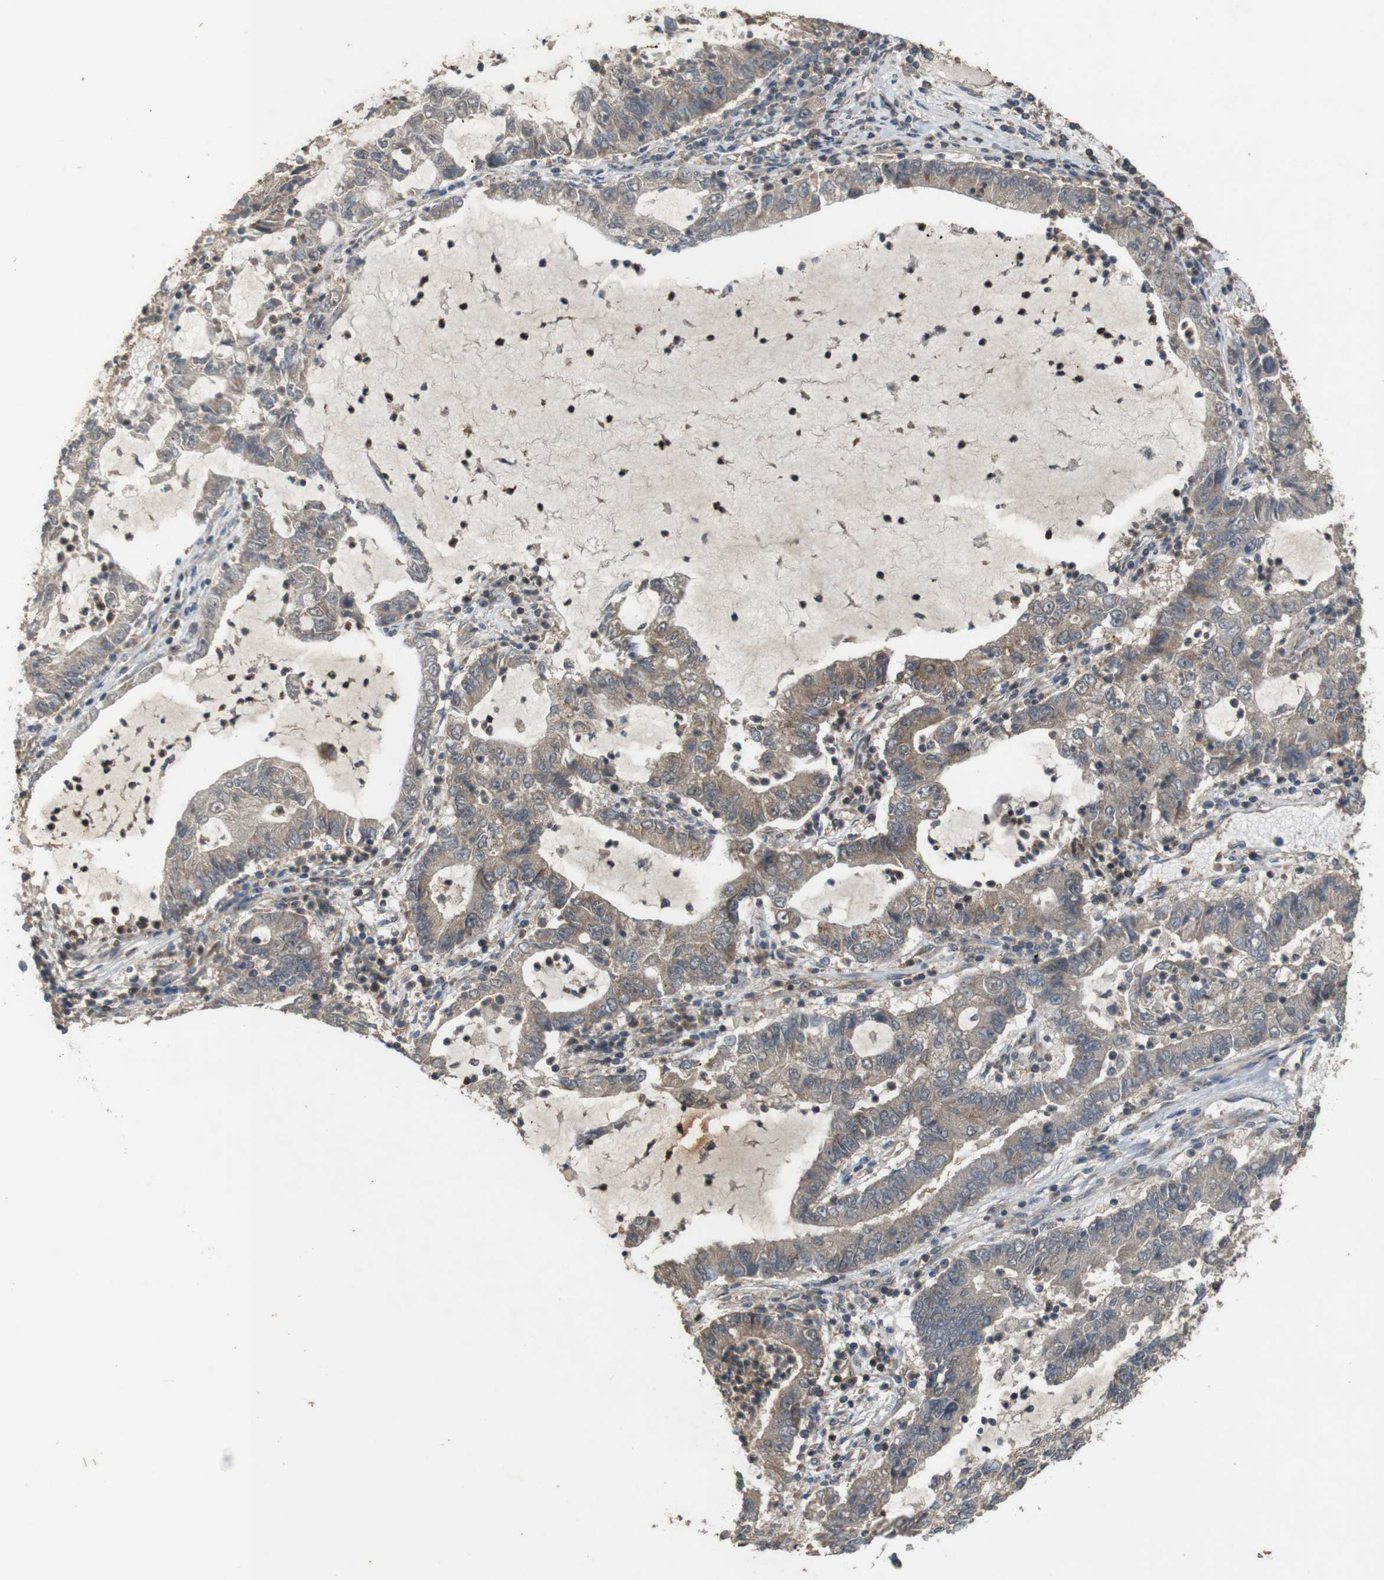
{"staining": {"intensity": "moderate", "quantity": "25%-75%", "location": "cytoplasmic/membranous"}, "tissue": "lung cancer", "cell_type": "Tumor cells", "image_type": "cancer", "snomed": [{"axis": "morphology", "description": "Adenocarcinoma, NOS"}, {"axis": "topography", "description": "Lung"}], "caption": "Immunohistochemistry histopathology image of neoplastic tissue: human lung cancer stained using immunohistochemistry (IHC) reveals medium levels of moderate protein expression localized specifically in the cytoplasmic/membranous of tumor cells, appearing as a cytoplasmic/membranous brown color.", "gene": "BAG4", "patient": {"sex": "female", "age": 51}}